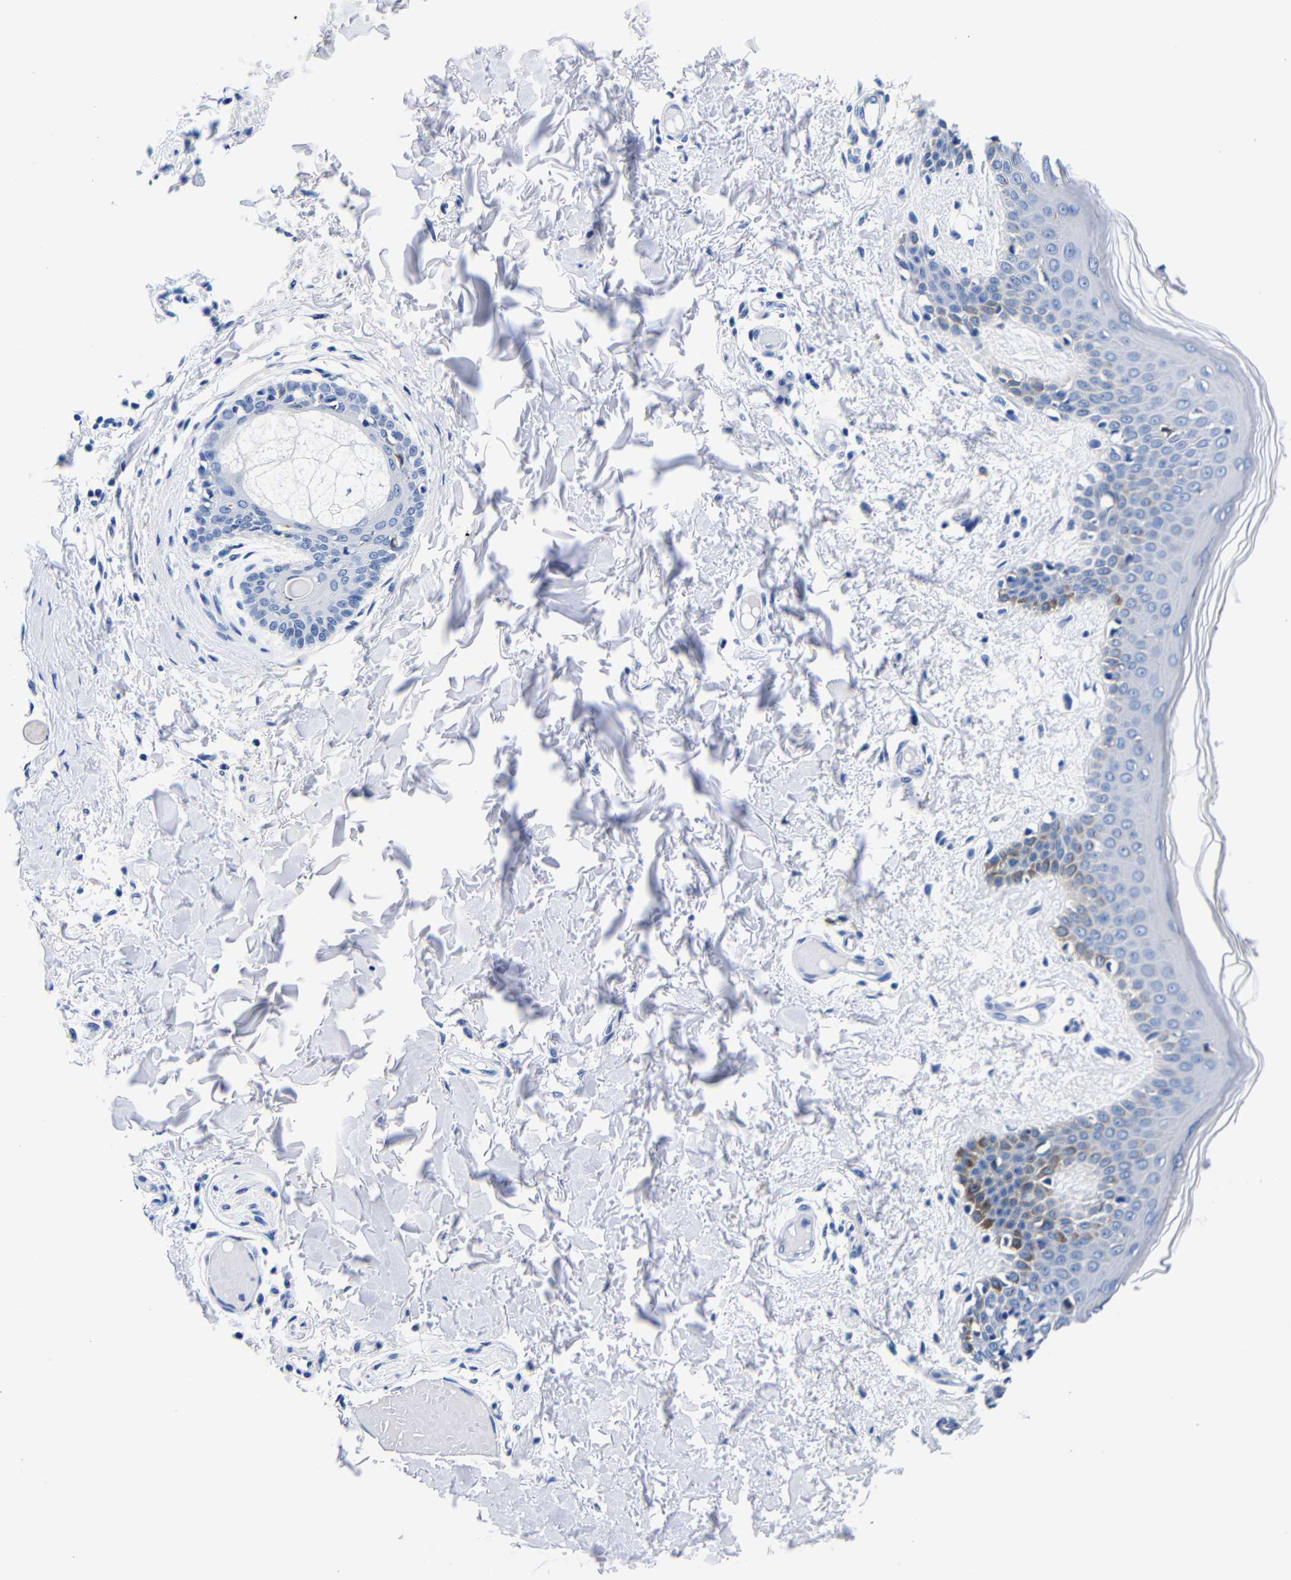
{"staining": {"intensity": "negative", "quantity": "none", "location": "none"}, "tissue": "skin", "cell_type": "Fibroblasts", "image_type": "normal", "snomed": [{"axis": "morphology", "description": "Normal tissue, NOS"}, {"axis": "topography", "description": "Skin"}], "caption": "Protein analysis of unremarkable skin shows no significant staining in fibroblasts. (Immunohistochemistry, brightfield microscopy, high magnification).", "gene": "CLEC4G", "patient": {"sex": "male", "age": 53}}